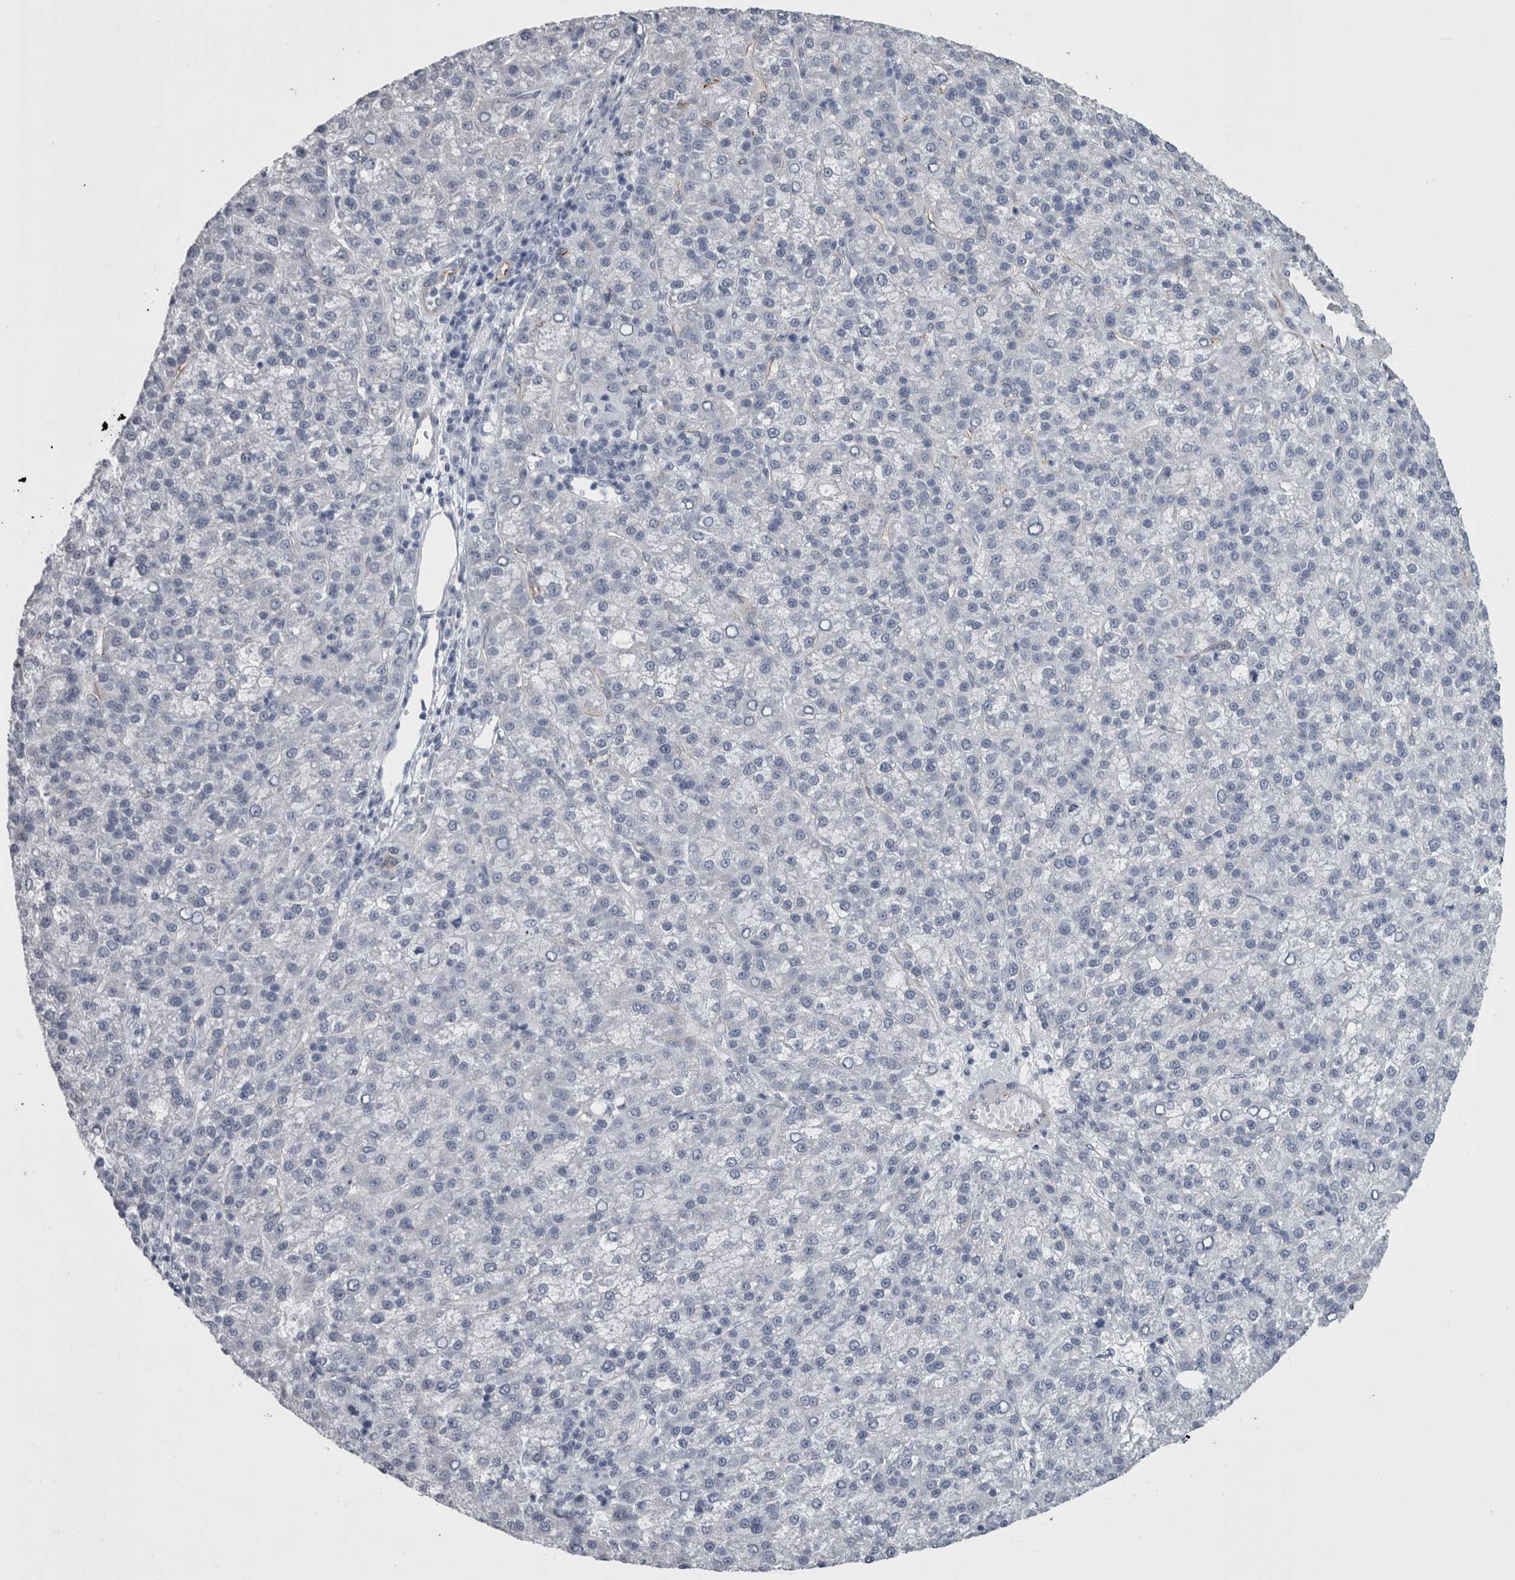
{"staining": {"intensity": "negative", "quantity": "none", "location": "none"}, "tissue": "liver cancer", "cell_type": "Tumor cells", "image_type": "cancer", "snomed": [{"axis": "morphology", "description": "Carcinoma, Hepatocellular, NOS"}, {"axis": "topography", "description": "Liver"}], "caption": "Immunohistochemistry (IHC) of liver hepatocellular carcinoma shows no positivity in tumor cells.", "gene": "VWDE", "patient": {"sex": "female", "age": 58}}